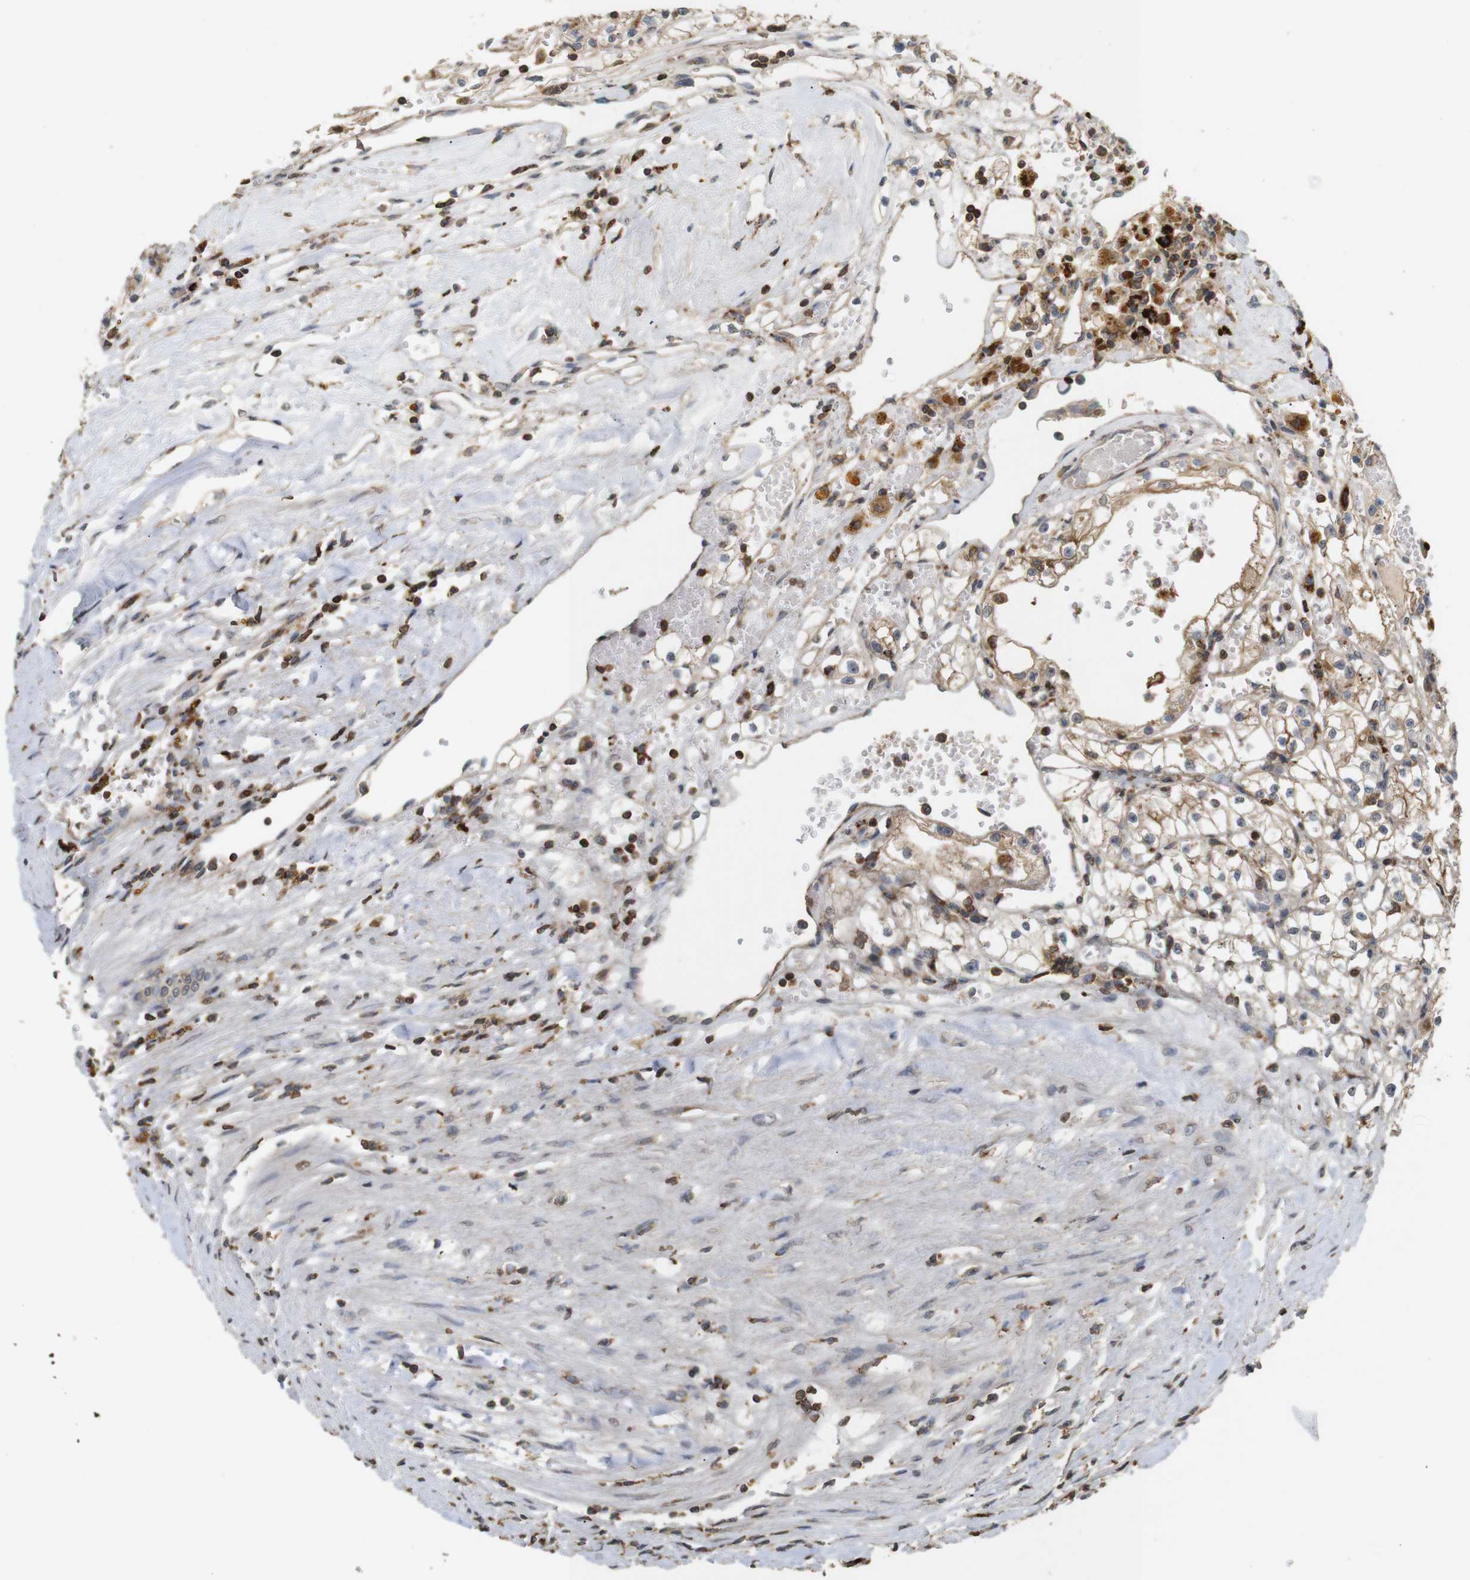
{"staining": {"intensity": "moderate", "quantity": ">75%", "location": "cytoplasmic/membranous"}, "tissue": "renal cancer", "cell_type": "Tumor cells", "image_type": "cancer", "snomed": [{"axis": "morphology", "description": "Adenocarcinoma, NOS"}, {"axis": "topography", "description": "Kidney"}], "caption": "Immunohistochemical staining of renal cancer reveals moderate cytoplasmic/membranous protein expression in about >75% of tumor cells.", "gene": "KSR1", "patient": {"sex": "male", "age": 56}}